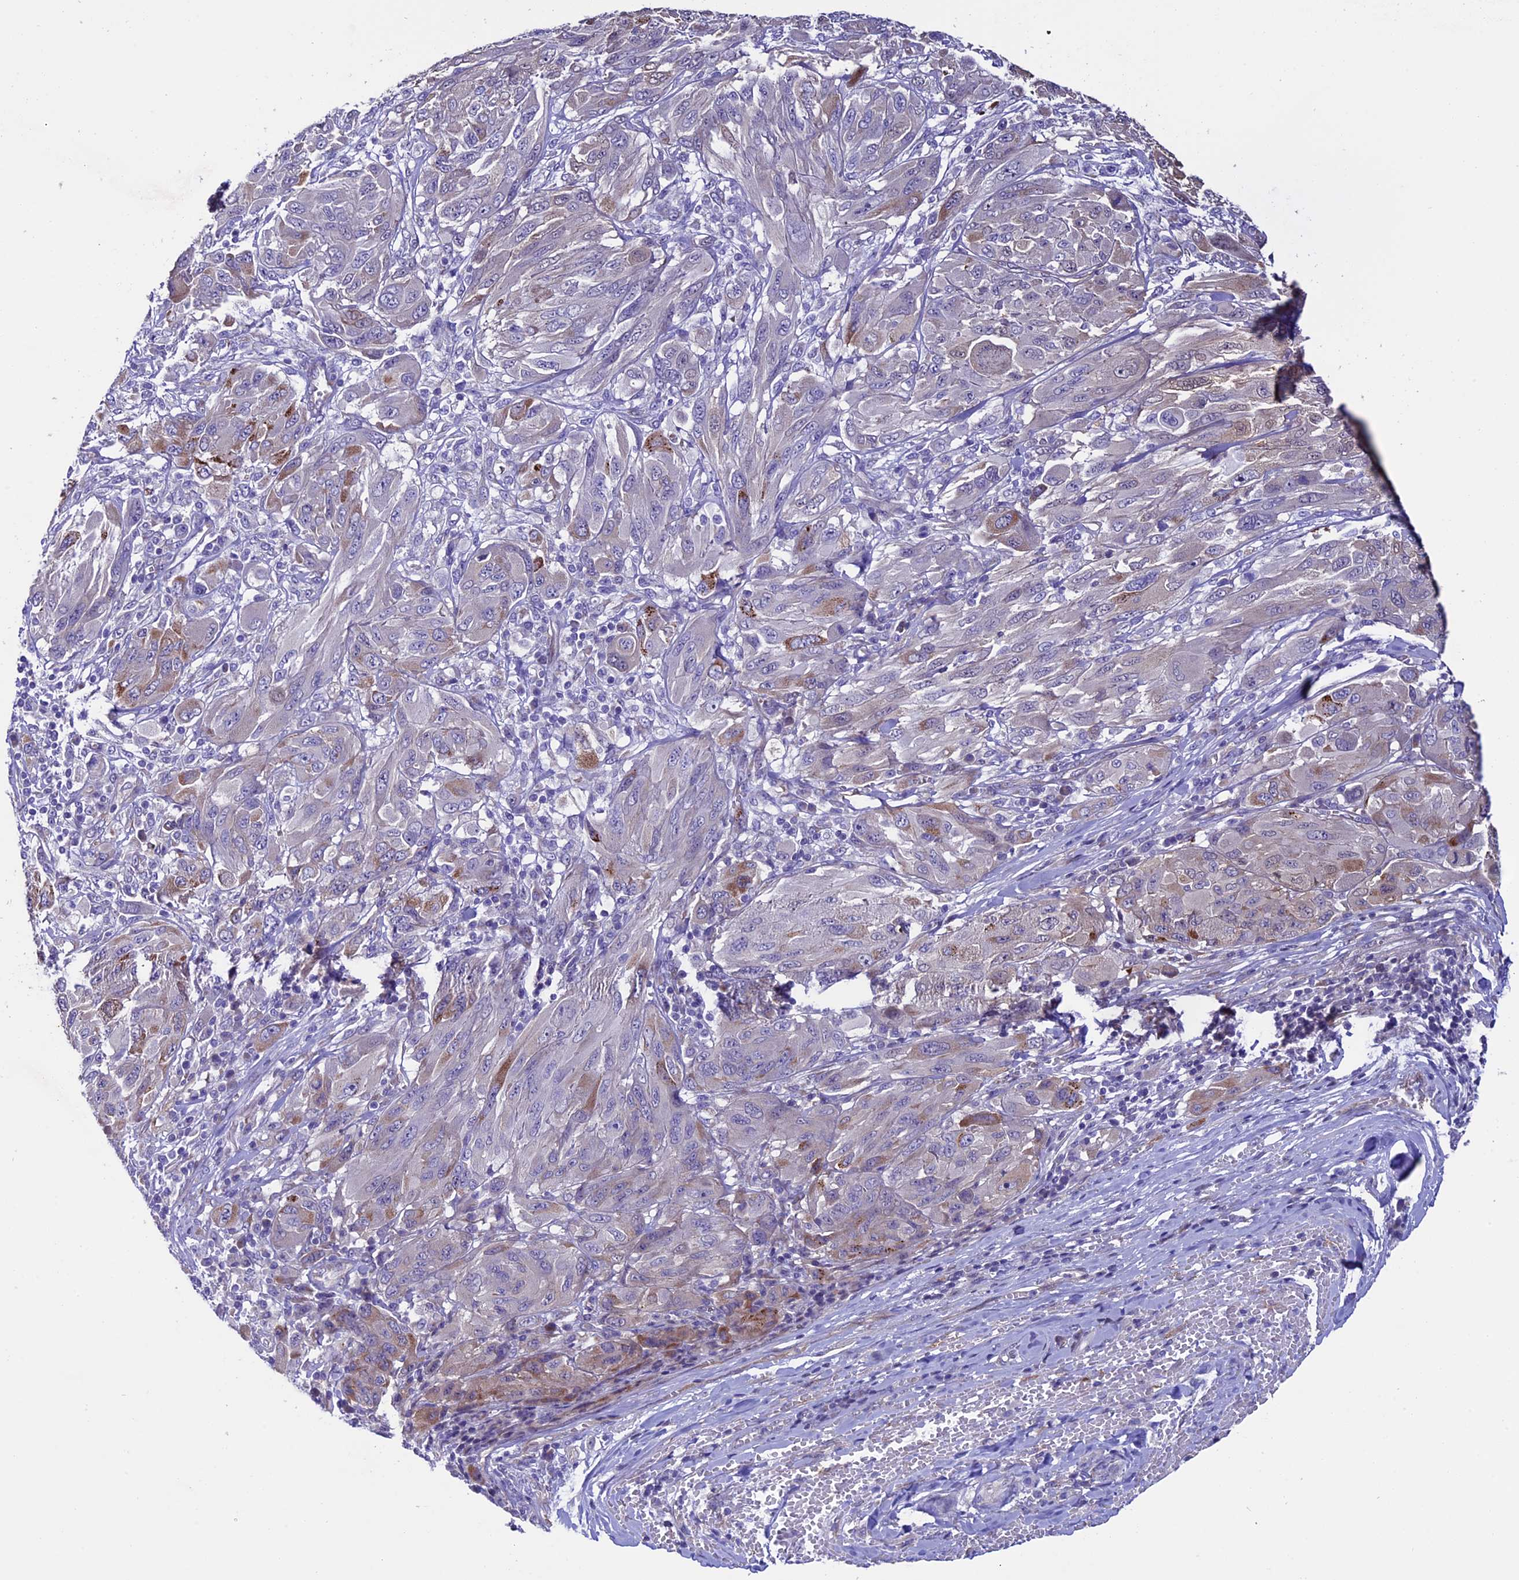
{"staining": {"intensity": "negative", "quantity": "none", "location": "none"}, "tissue": "melanoma", "cell_type": "Tumor cells", "image_type": "cancer", "snomed": [{"axis": "morphology", "description": "Malignant melanoma, NOS"}, {"axis": "topography", "description": "Skin"}], "caption": "A photomicrograph of melanoma stained for a protein displays no brown staining in tumor cells.", "gene": "TMEM171", "patient": {"sex": "female", "age": 91}}